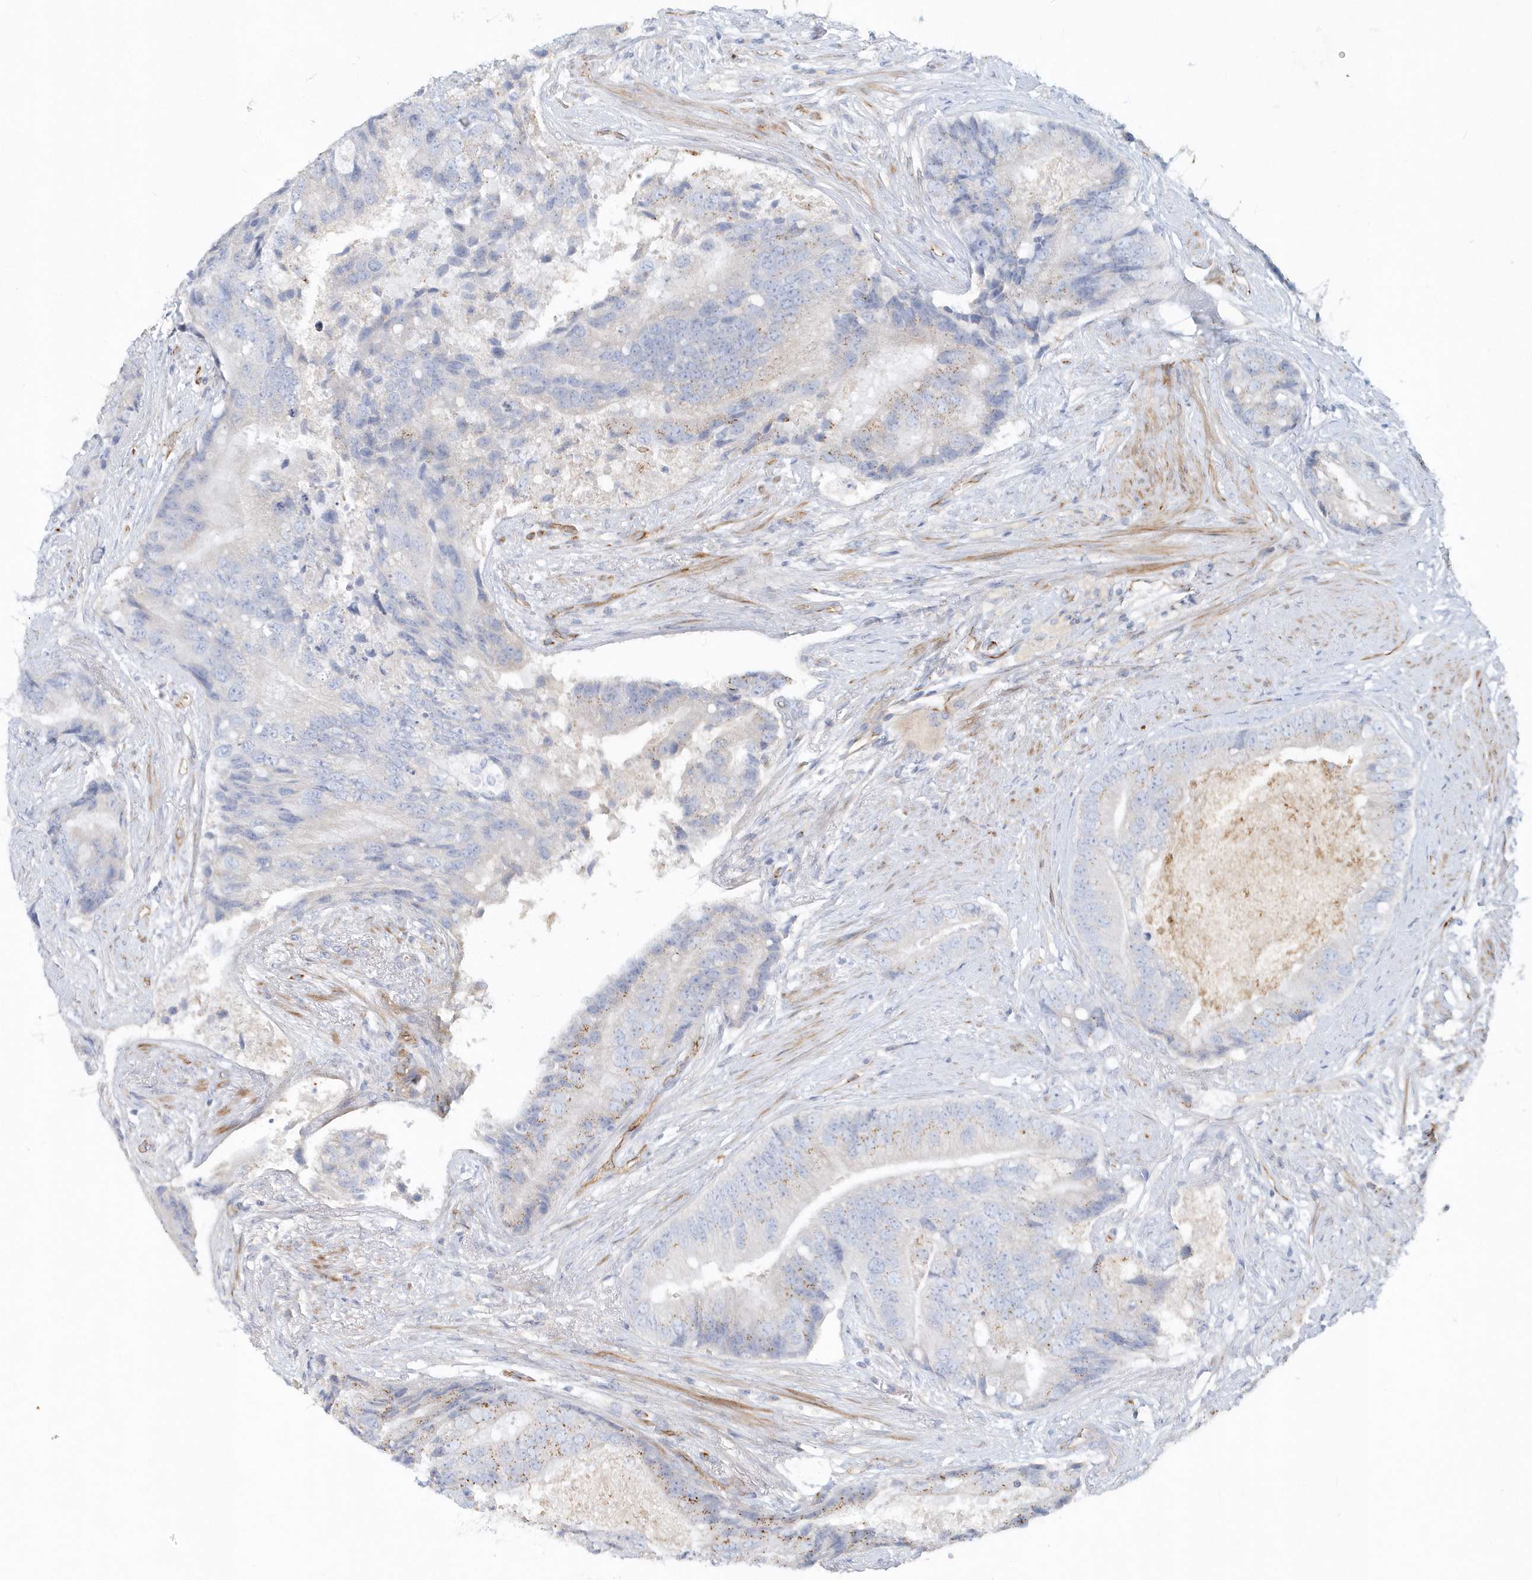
{"staining": {"intensity": "weak", "quantity": "<25%", "location": "cytoplasmic/membranous"}, "tissue": "prostate cancer", "cell_type": "Tumor cells", "image_type": "cancer", "snomed": [{"axis": "morphology", "description": "Adenocarcinoma, High grade"}, {"axis": "topography", "description": "Prostate"}], "caption": "Tumor cells are negative for brown protein staining in prostate cancer (adenocarcinoma (high-grade)).", "gene": "DNAH1", "patient": {"sex": "male", "age": 70}}